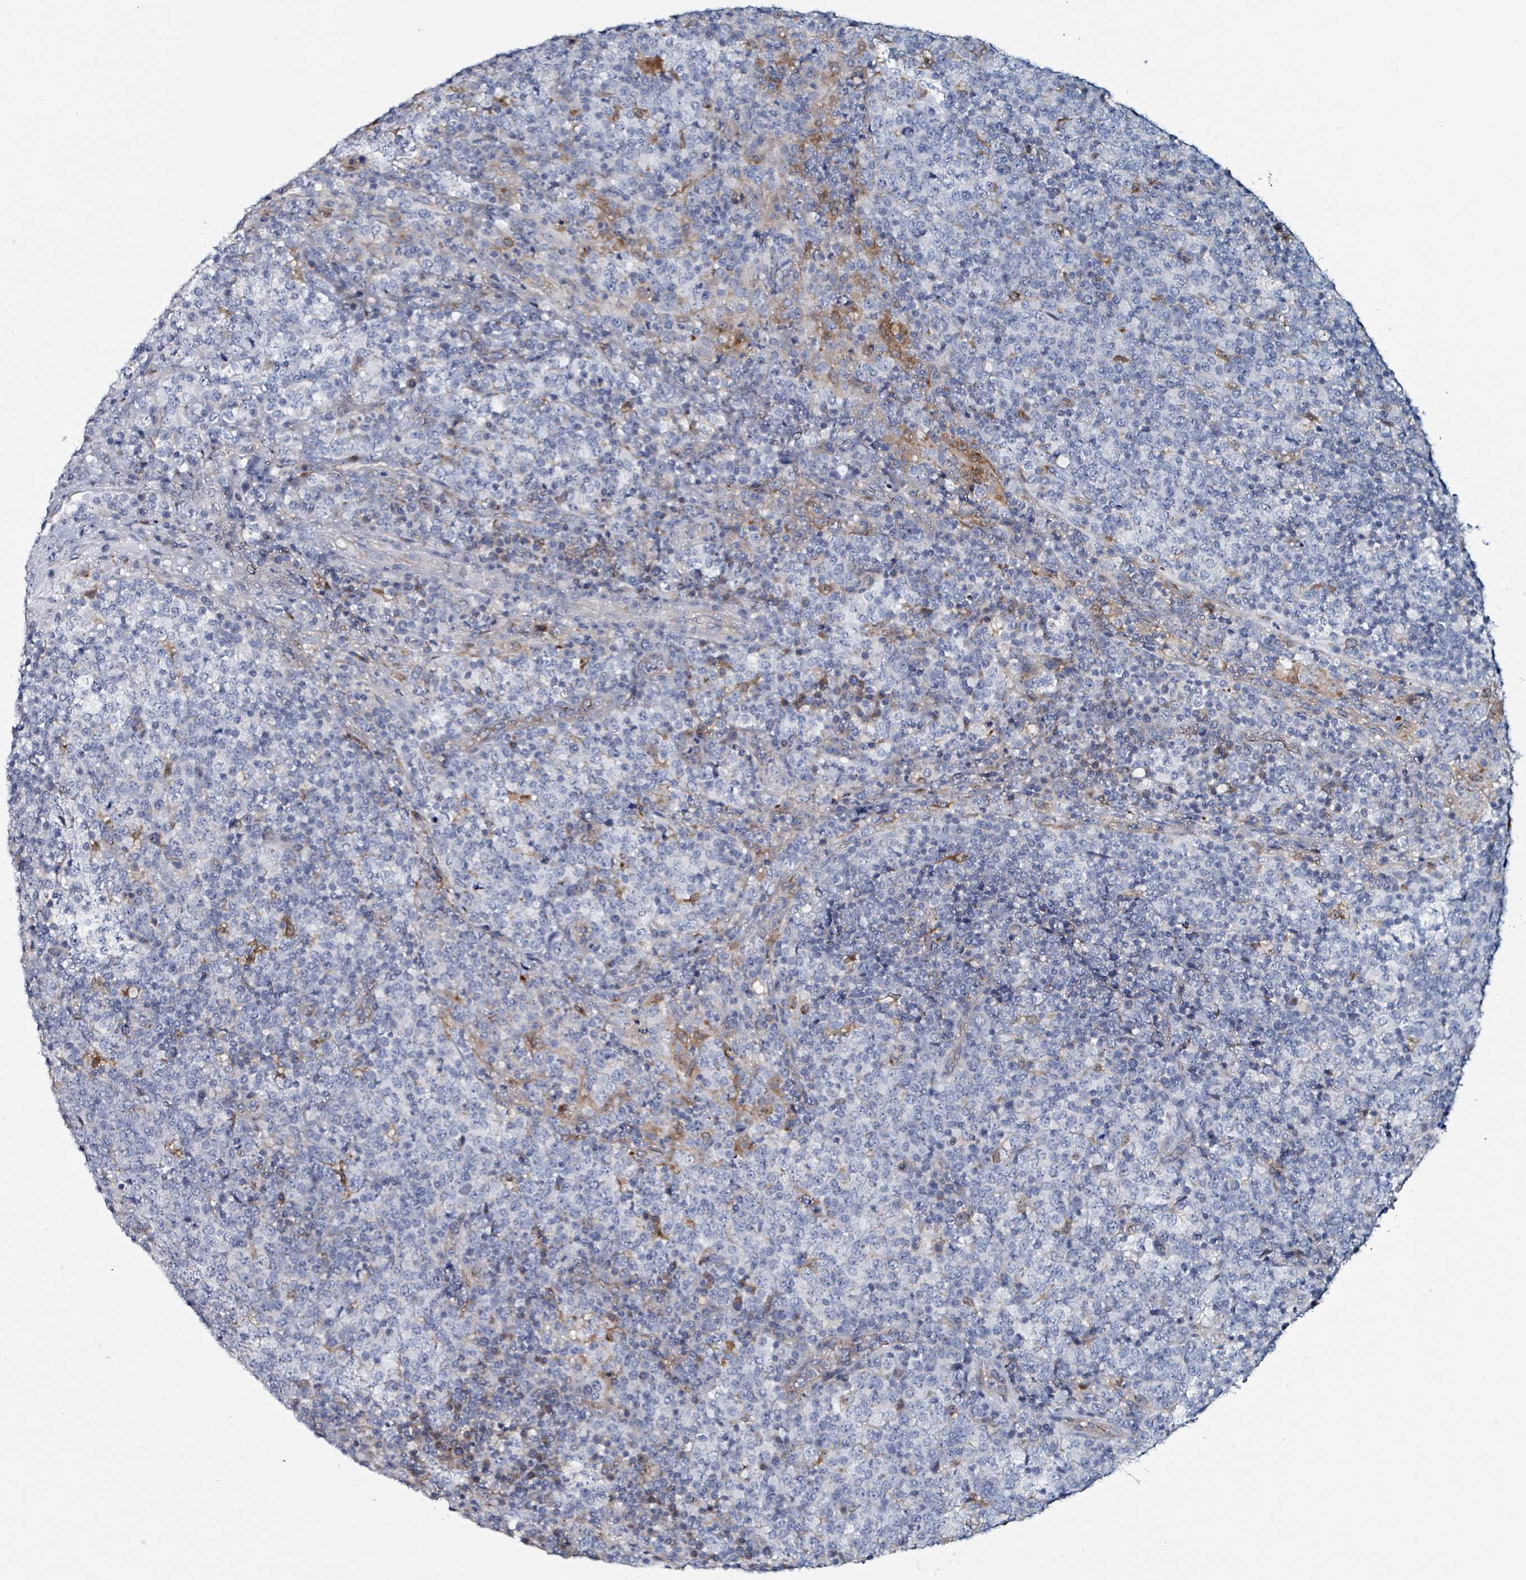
{"staining": {"intensity": "negative", "quantity": "none", "location": "none"}, "tissue": "lymphoma", "cell_type": "Tumor cells", "image_type": "cancer", "snomed": [{"axis": "morphology", "description": "Malignant lymphoma, non-Hodgkin's type, High grade"}, {"axis": "topography", "description": "Lymph node"}], "caption": "High power microscopy histopathology image of an immunohistochemistry (IHC) image of high-grade malignant lymphoma, non-Hodgkin's type, revealing no significant positivity in tumor cells.", "gene": "B3GAT3", "patient": {"sex": "male", "age": 54}}